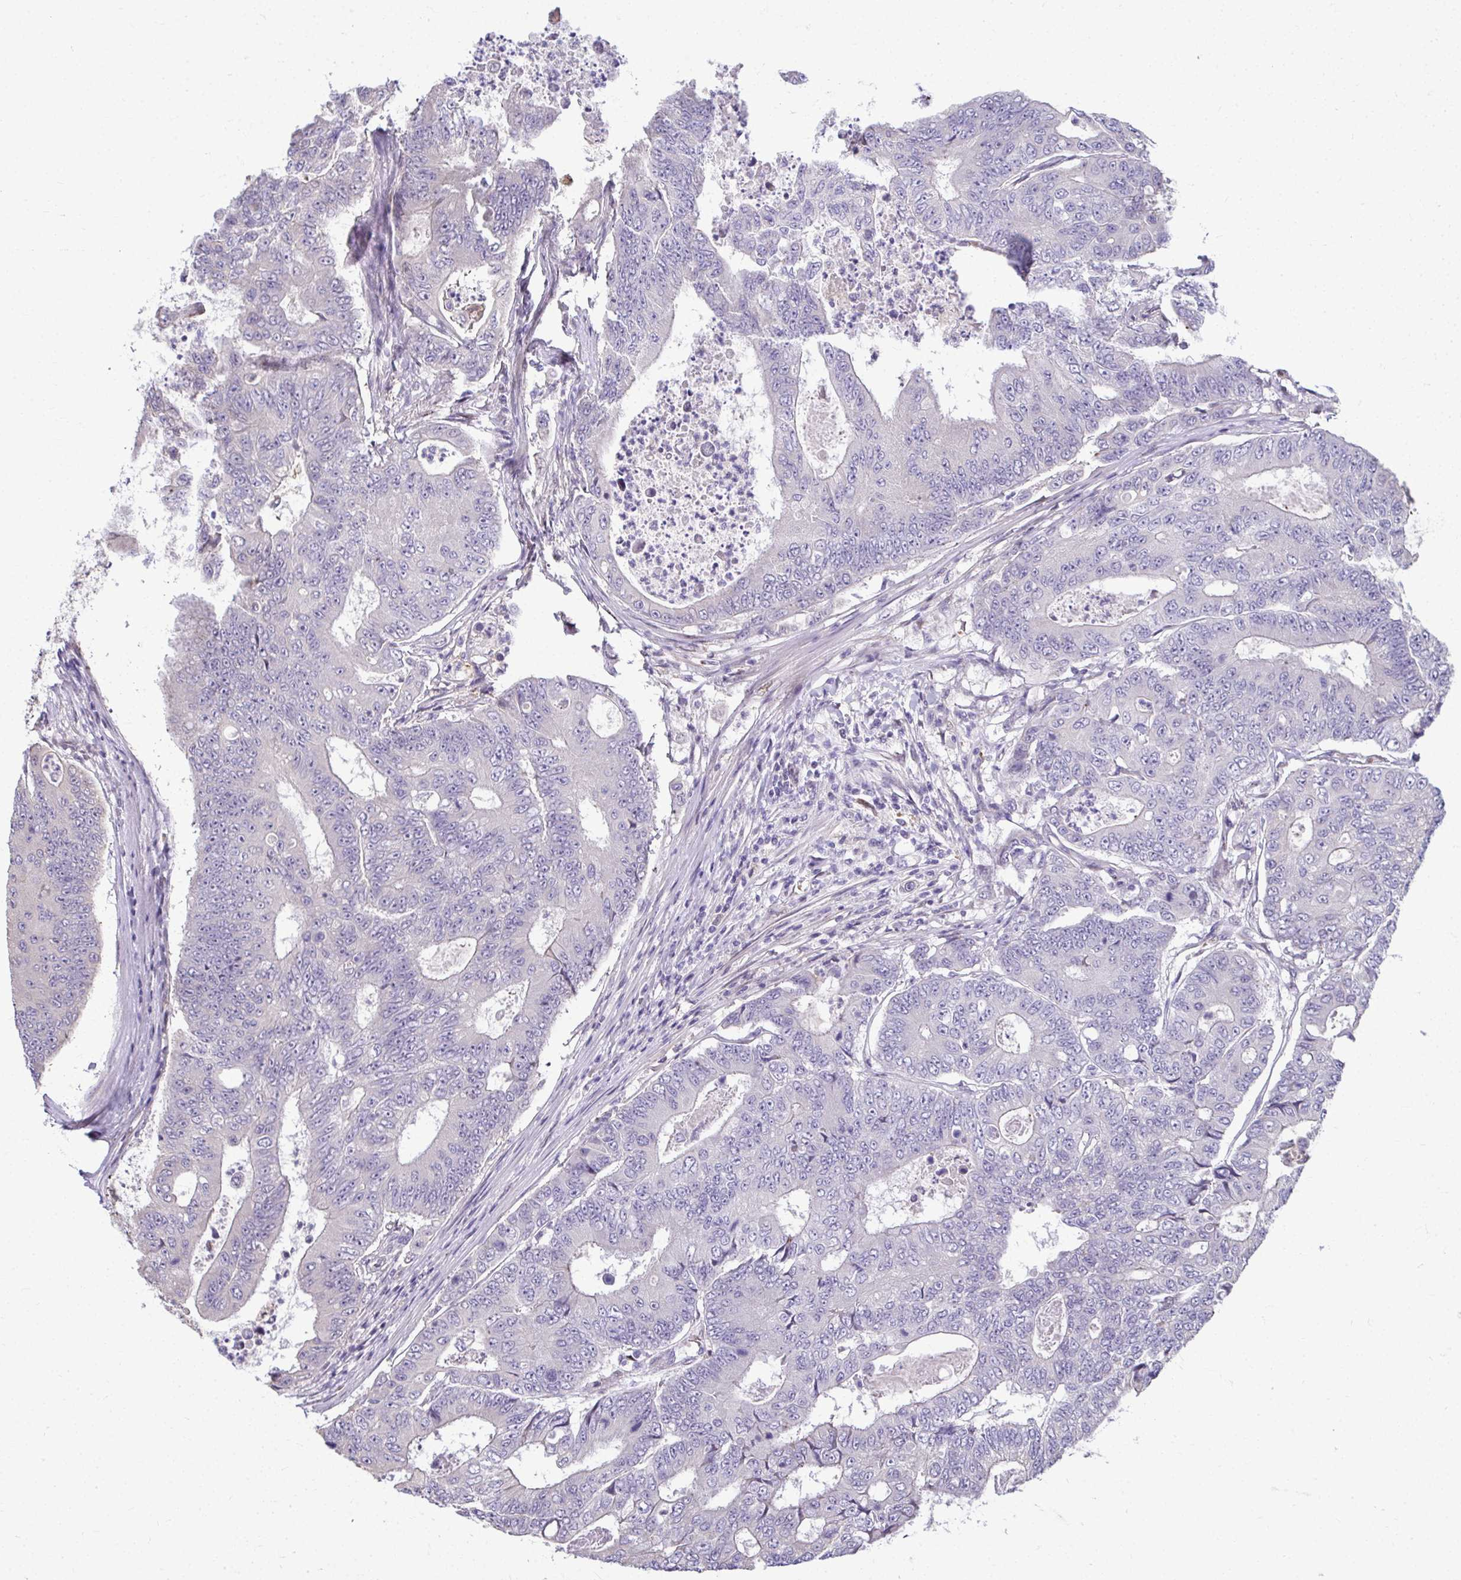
{"staining": {"intensity": "negative", "quantity": "none", "location": "none"}, "tissue": "colorectal cancer", "cell_type": "Tumor cells", "image_type": "cancer", "snomed": [{"axis": "morphology", "description": "Adenocarcinoma, NOS"}, {"axis": "topography", "description": "Colon"}], "caption": "This is an immunohistochemistry (IHC) histopathology image of human colorectal cancer (adenocarcinoma). There is no expression in tumor cells.", "gene": "ODF1", "patient": {"sex": "female", "age": 48}}